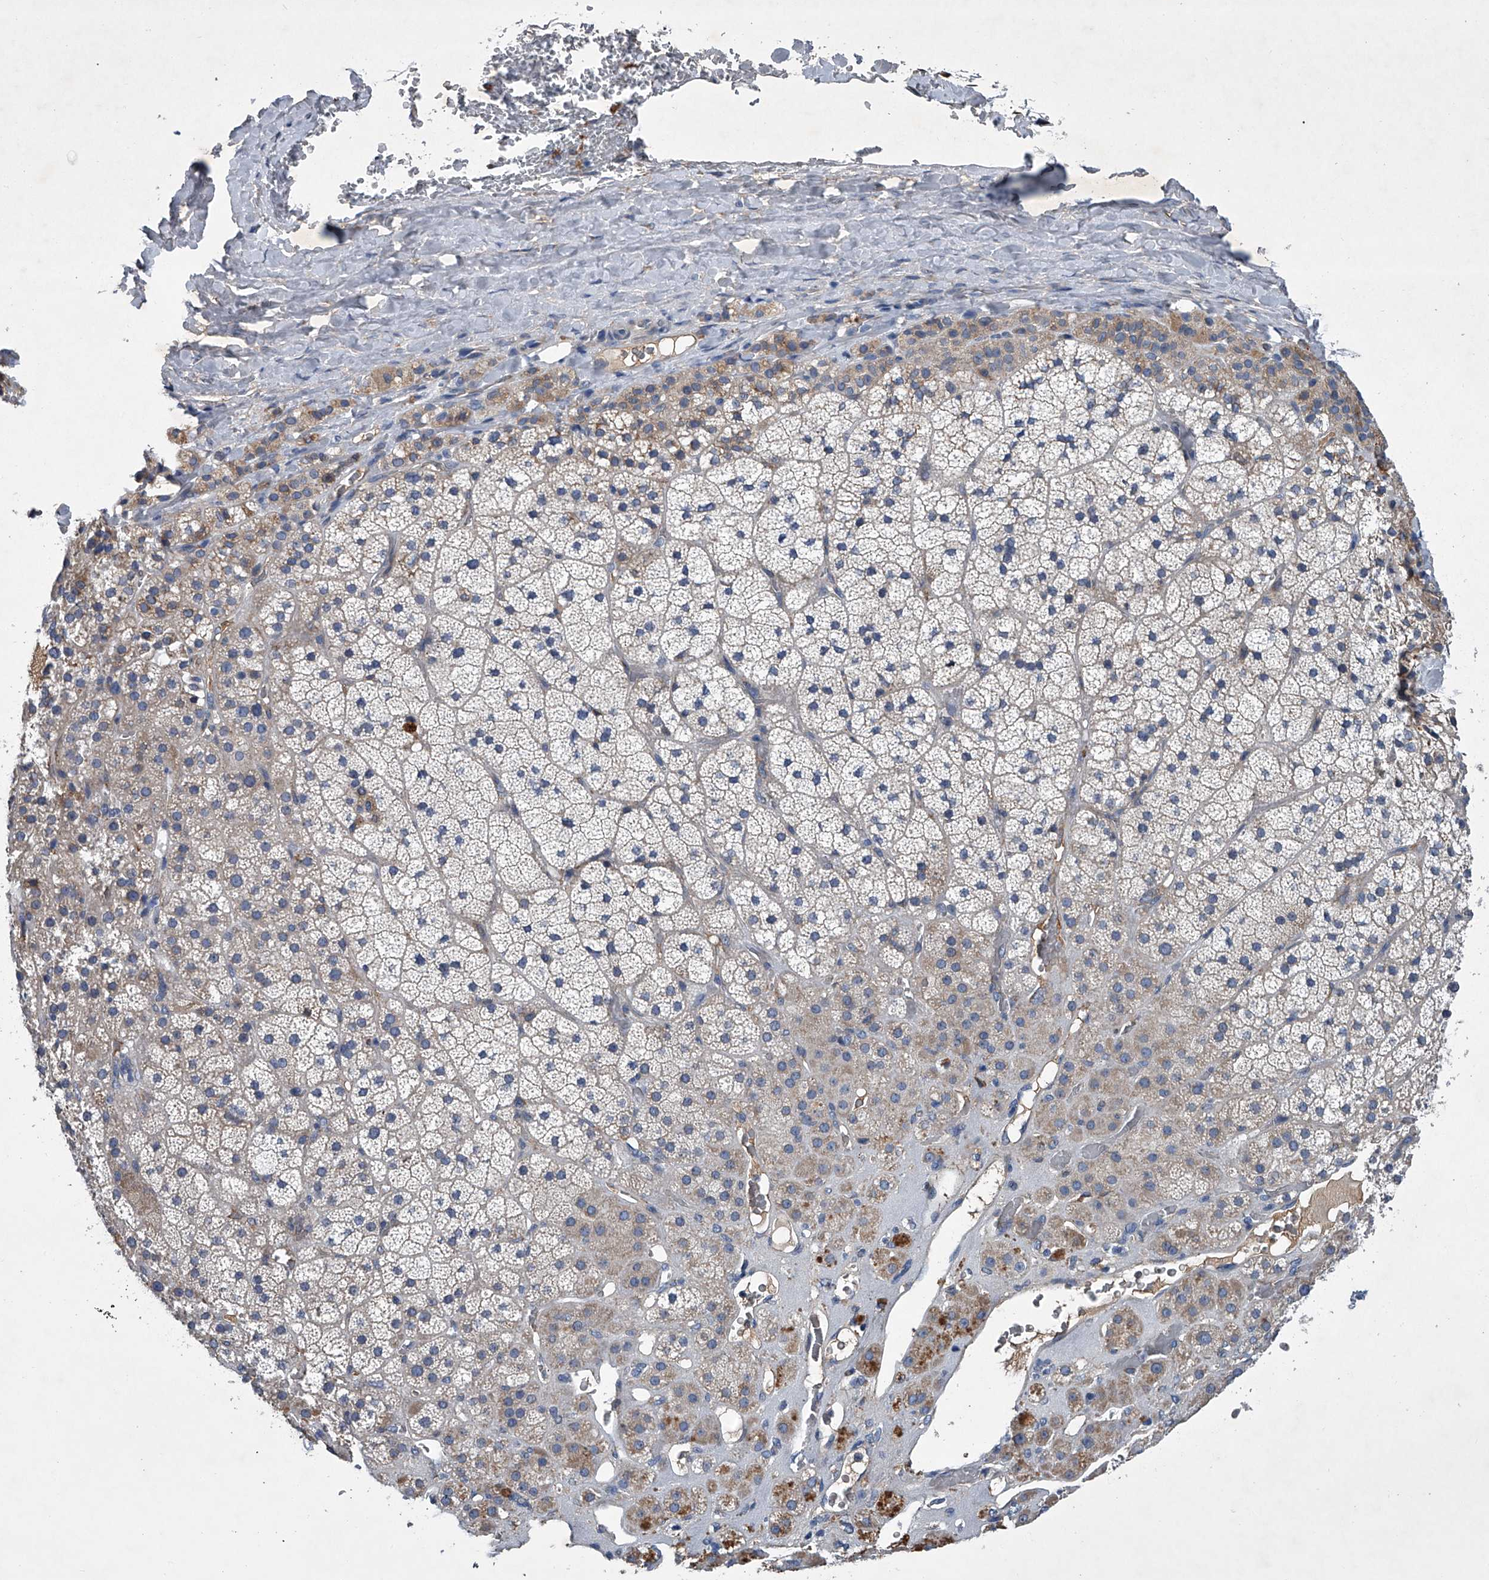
{"staining": {"intensity": "weak", "quantity": "25%-75%", "location": "cytoplasmic/membranous"}, "tissue": "adrenal gland", "cell_type": "Glandular cells", "image_type": "normal", "snomed": [{"axis": "morphology", "description": "Normal tissue, NOS"}, {"axis": "topography", "description": "Adrenal gland"}], "caption": "A histopathology image of human adrenal gland stained for a protein exhibits weak cytoplasmic/membranous brown staining in glandular cells. (DAB IHC, brown staining for protein, blue staining for nuclei).", "gene": "ABCG1", "patient": {"sex": "male", "age": 57}}